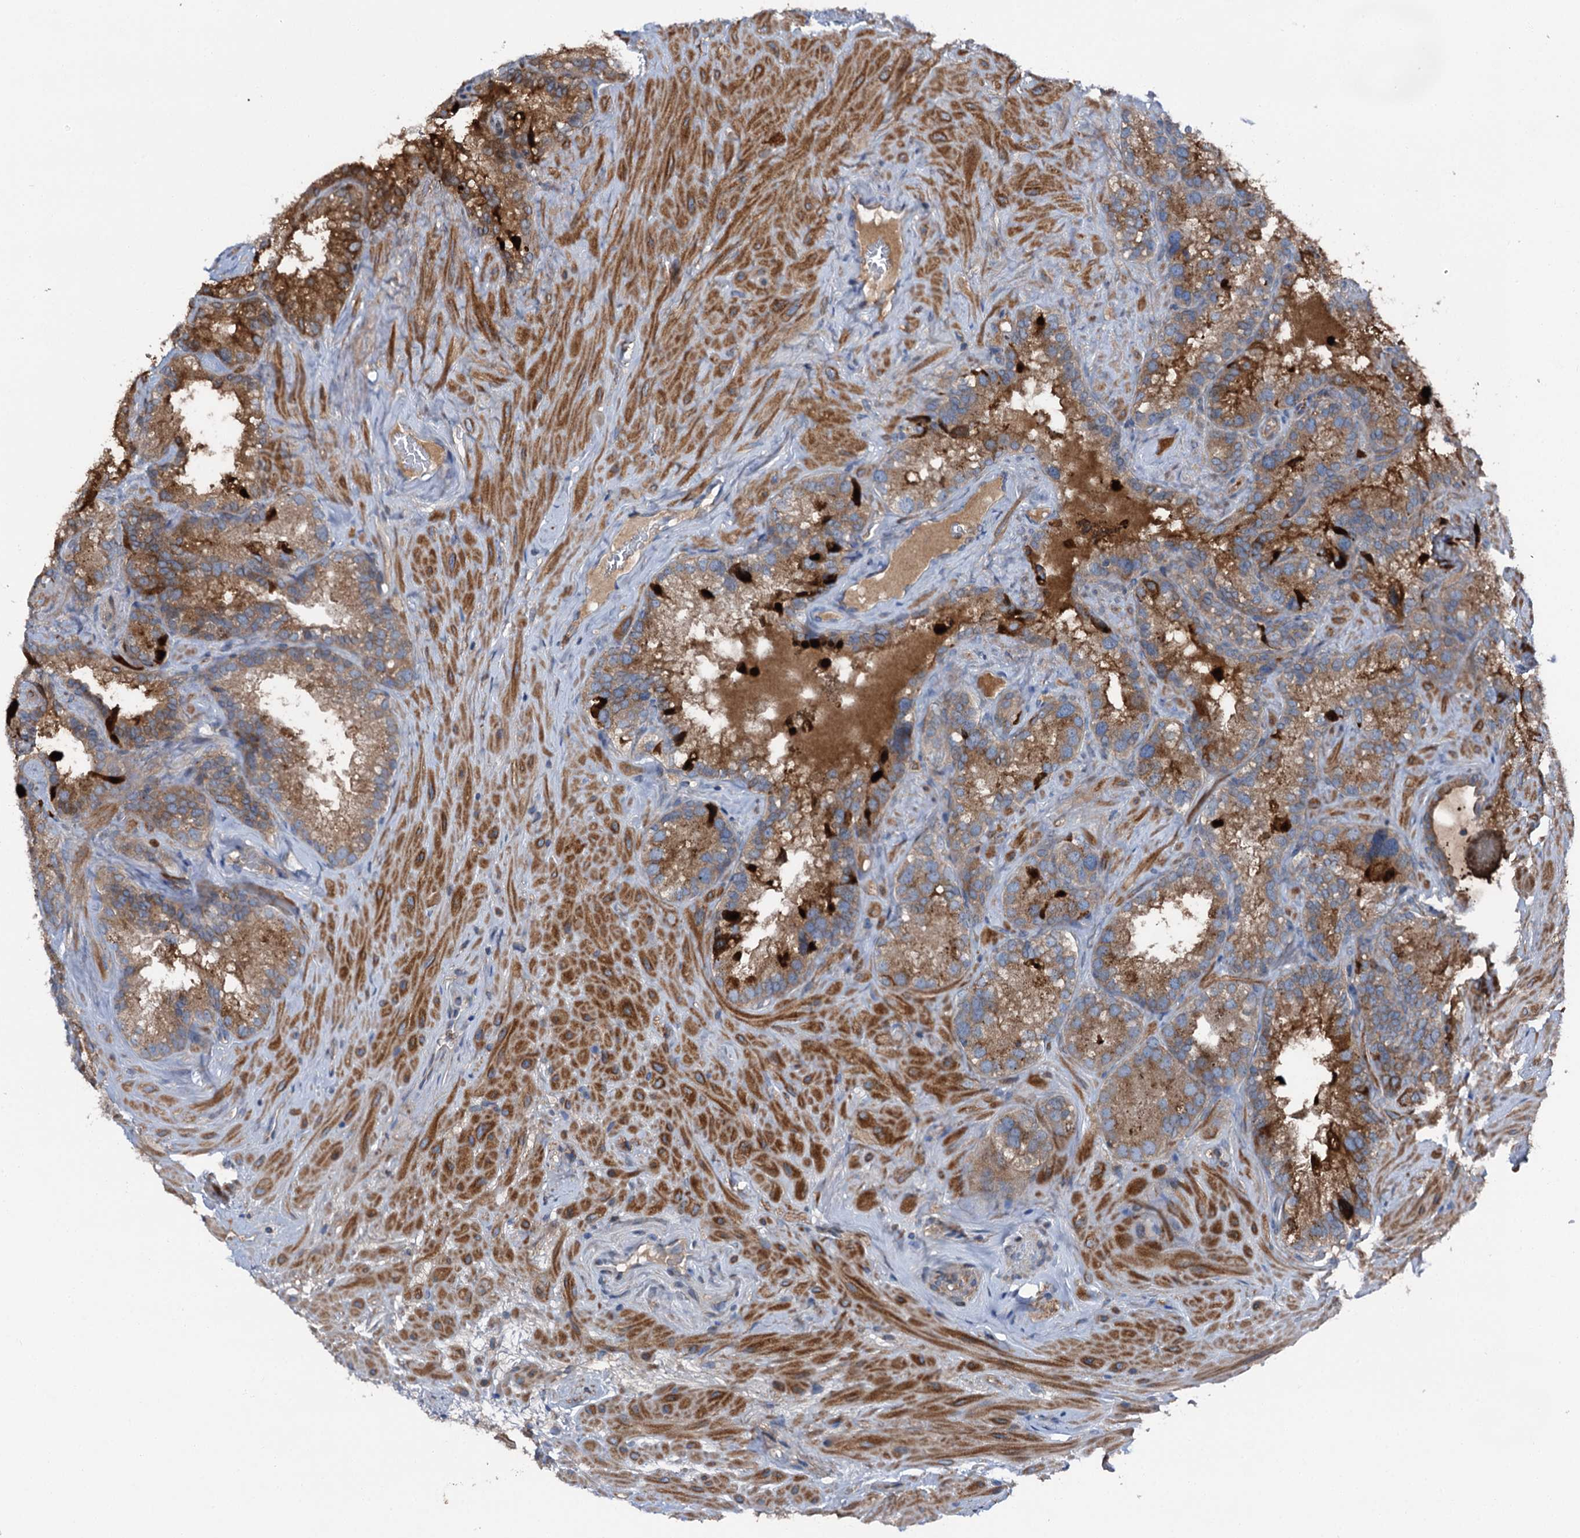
{"staining": {"intensity": "moderate", "quantity": ">75%", "location": "cytoplasmic/membranous"}, "tissue": "seminal vesicle", "cell_type": "Glandular cells", "image_type": "normal", "snomed": [{"axis": "morphology", "description": "Normal tissue, NOS"}, {"axis": "topography", "description": "Prostate"}, {"axis": "topography", "description": "Seminal veicle"}], "caption": "Seminal vesicle was stained to show a protein in brown. There is medium levels of moderate cytoplasmic/membranous staining in approximately >75% of glandular cells. Nuclei are stained in blue.", "gene": "SLC22A25", "patient": {"sex": "male", "age": 68}}